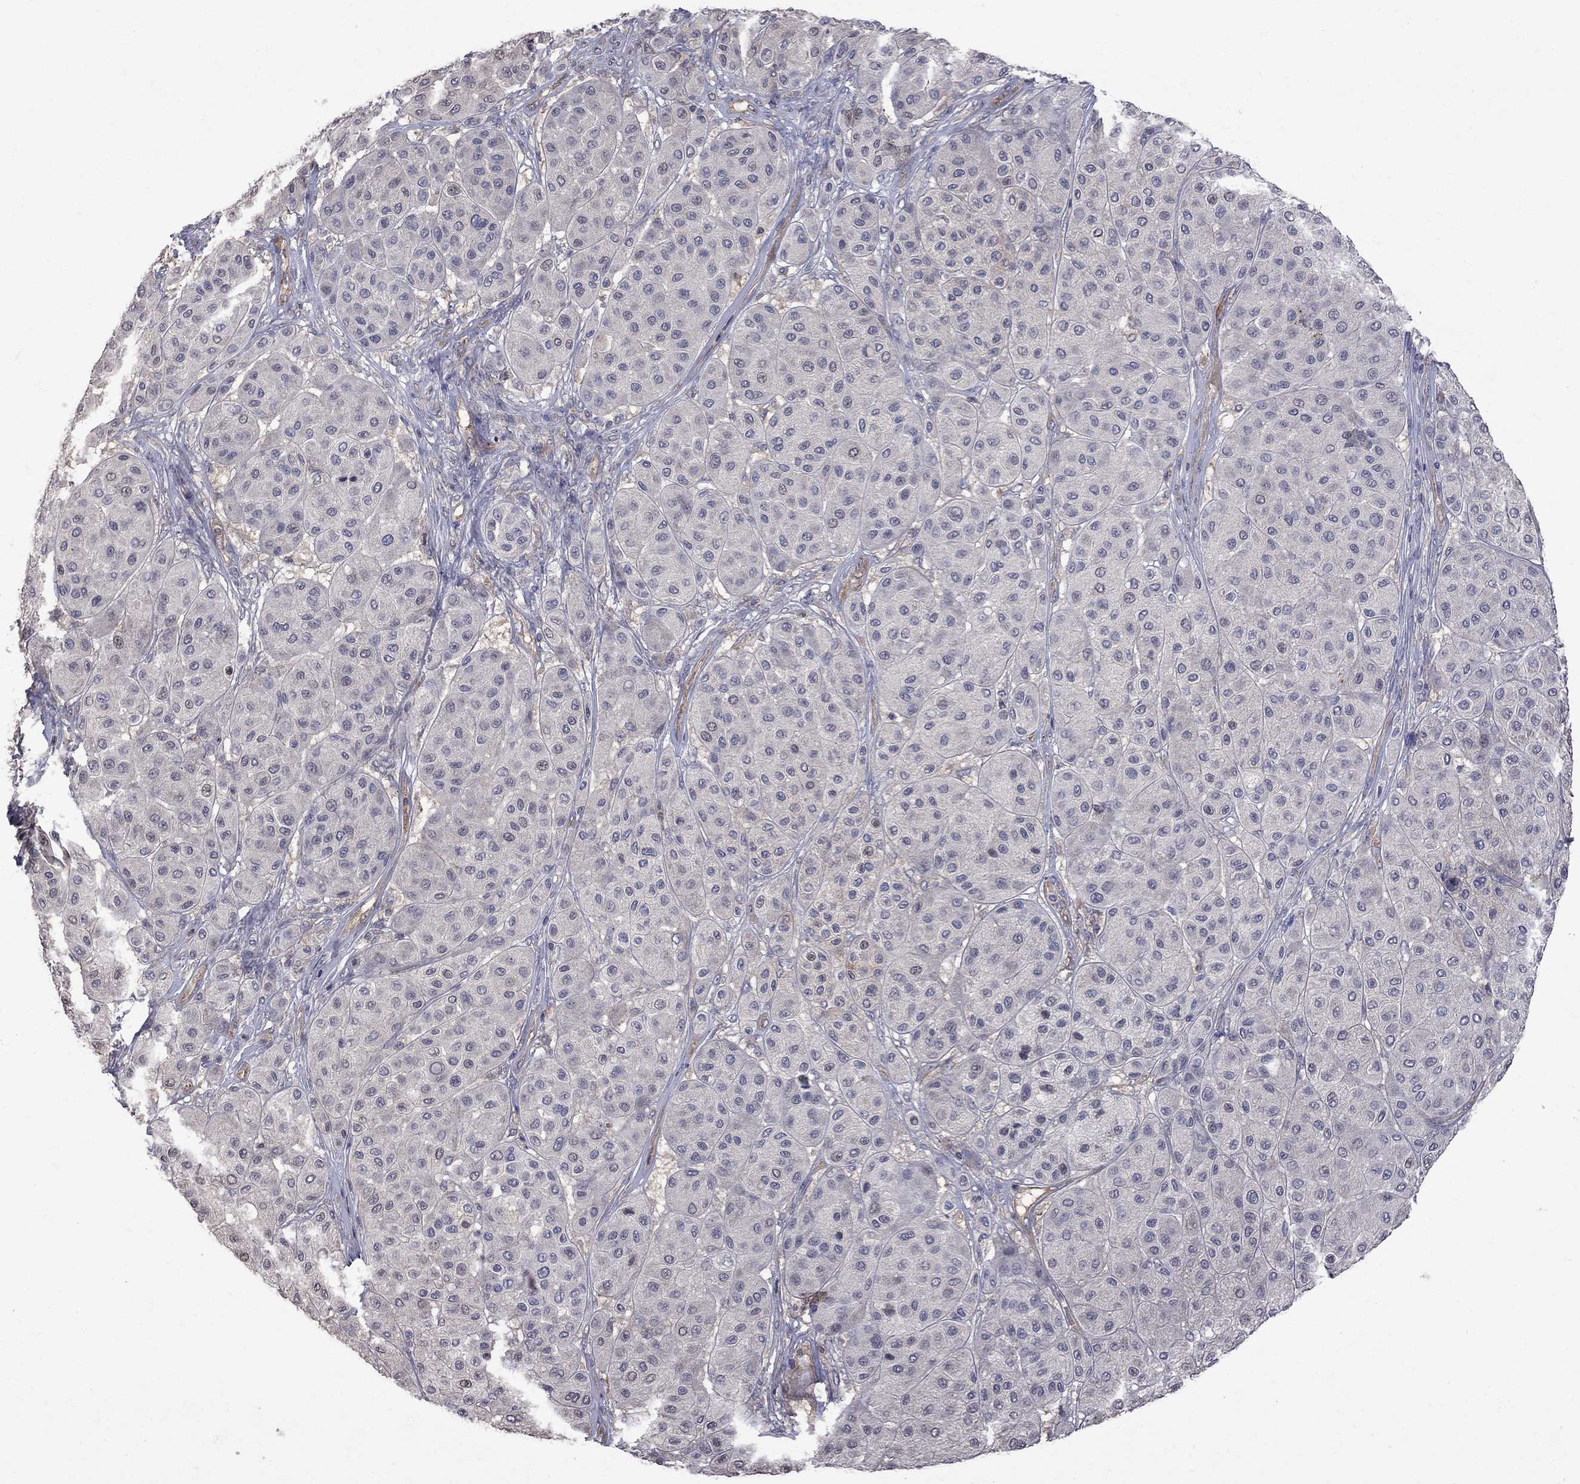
{"staining": {"intensity": "negative", "quantity": "none", "location": "none"}, "tissue": "melanoma", "cell_type": "Tumor cells", "image_type": "cancer", "snomed": [{"axis": "morphology", "description": "Malignant melanoma, Metastatic site"}, {"axis": "topography", "description": "Smooth muscle"}], "caption": "DAB (3,3'-diaminobenzidine) immunohistochemical staining of melanoma exhibits no significant staining in tumor cells. (DAB immunohistochemistry (IHC) visualized using brightfield microscopy, high magnification).", "gene": "ABI3", "patient": {"sex": "male", "age": 41}}